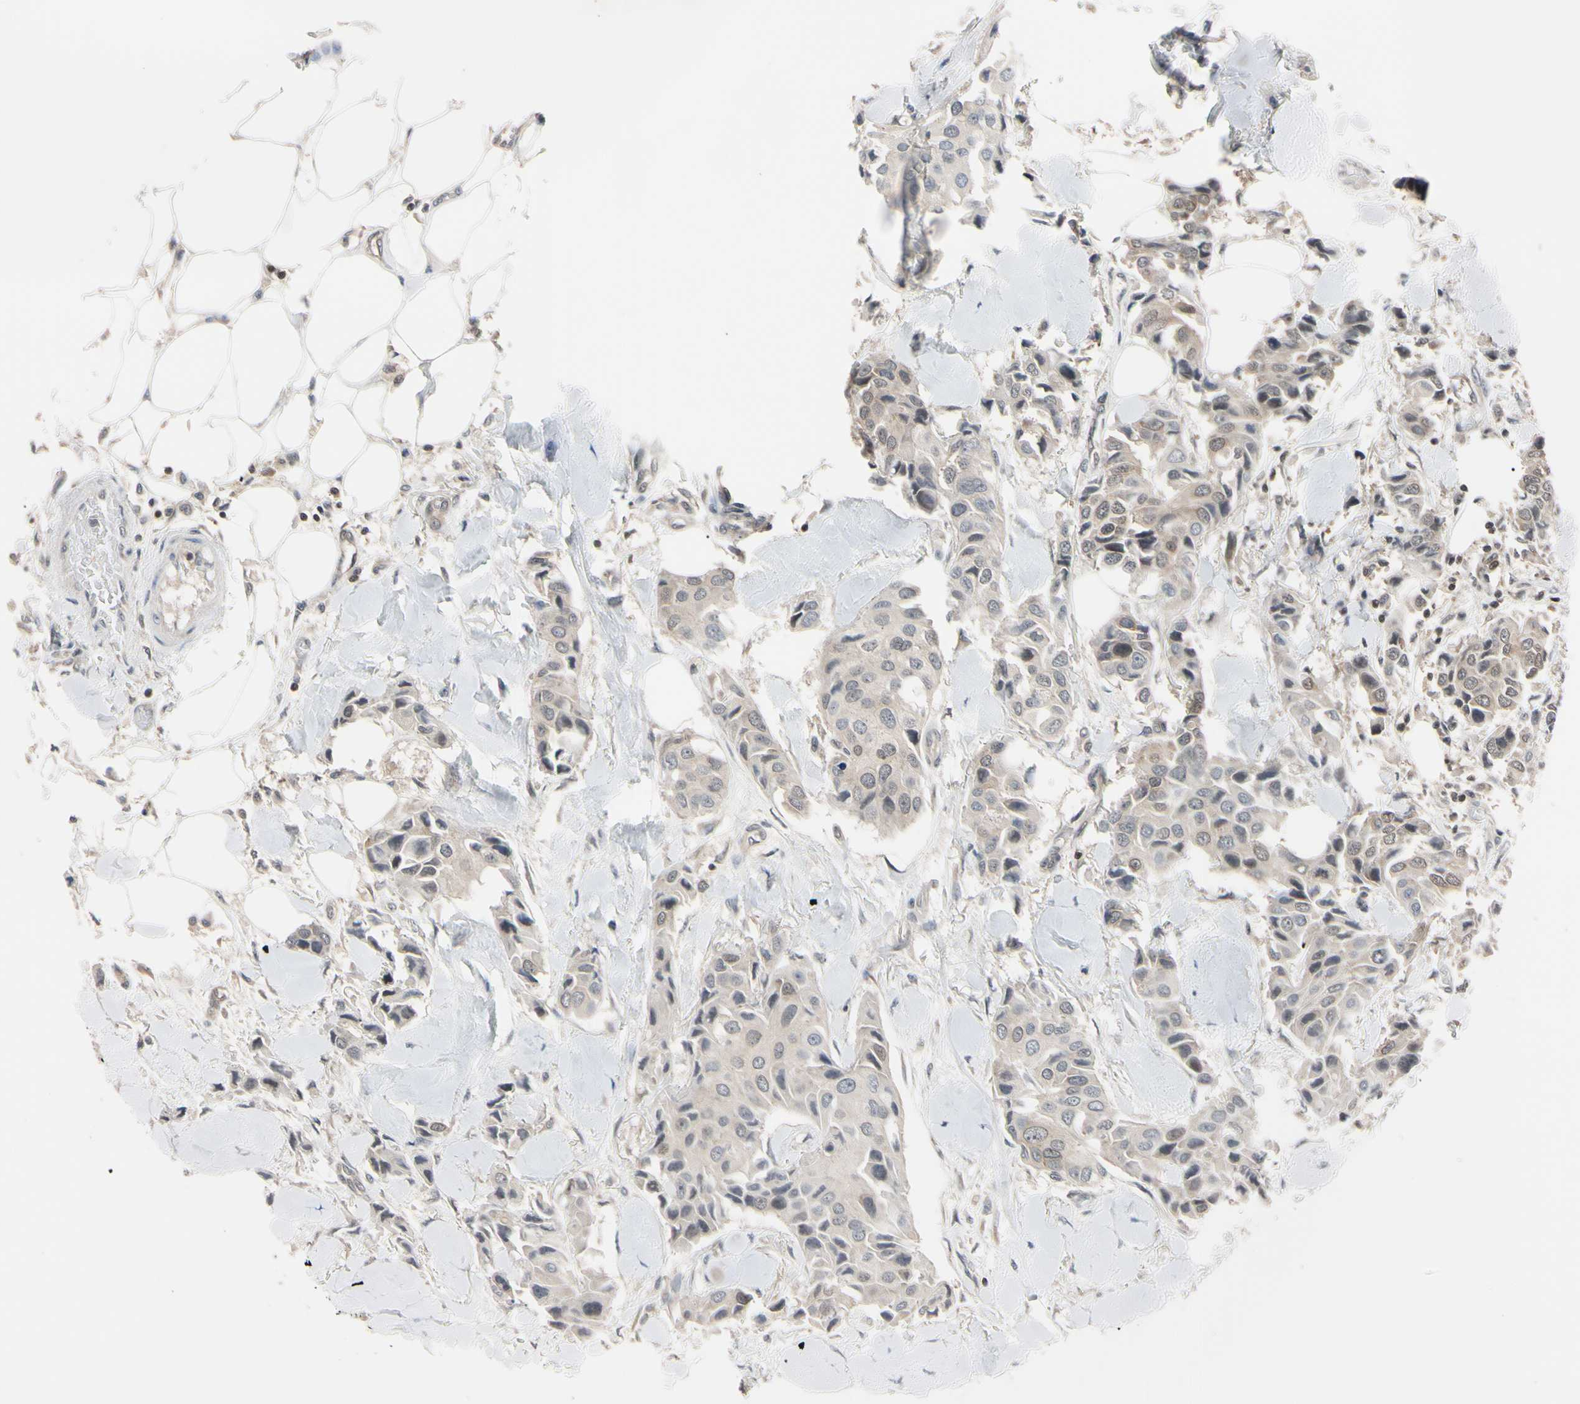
{"staining": {"intensity": "weak", "quantity": "<25%", "location": "cytoplasmic/membranous"}, "tissue": "breast cancer", "cell_type": "Tumor cells", "image_type": "cancer", "snomed": [{"axis": "morphology", "description": "Duct carcinoma"}, {"axis": "topography", "description": "Breast"}], "caption": "A high-resolution micrograph shows immunohistochemistry staining of breast invasive ductal carcinoma, which demonstrates no significant expression in tumor cells.", "gene": "UBE2I", "patient": {"sex": "female", "age": 80}}